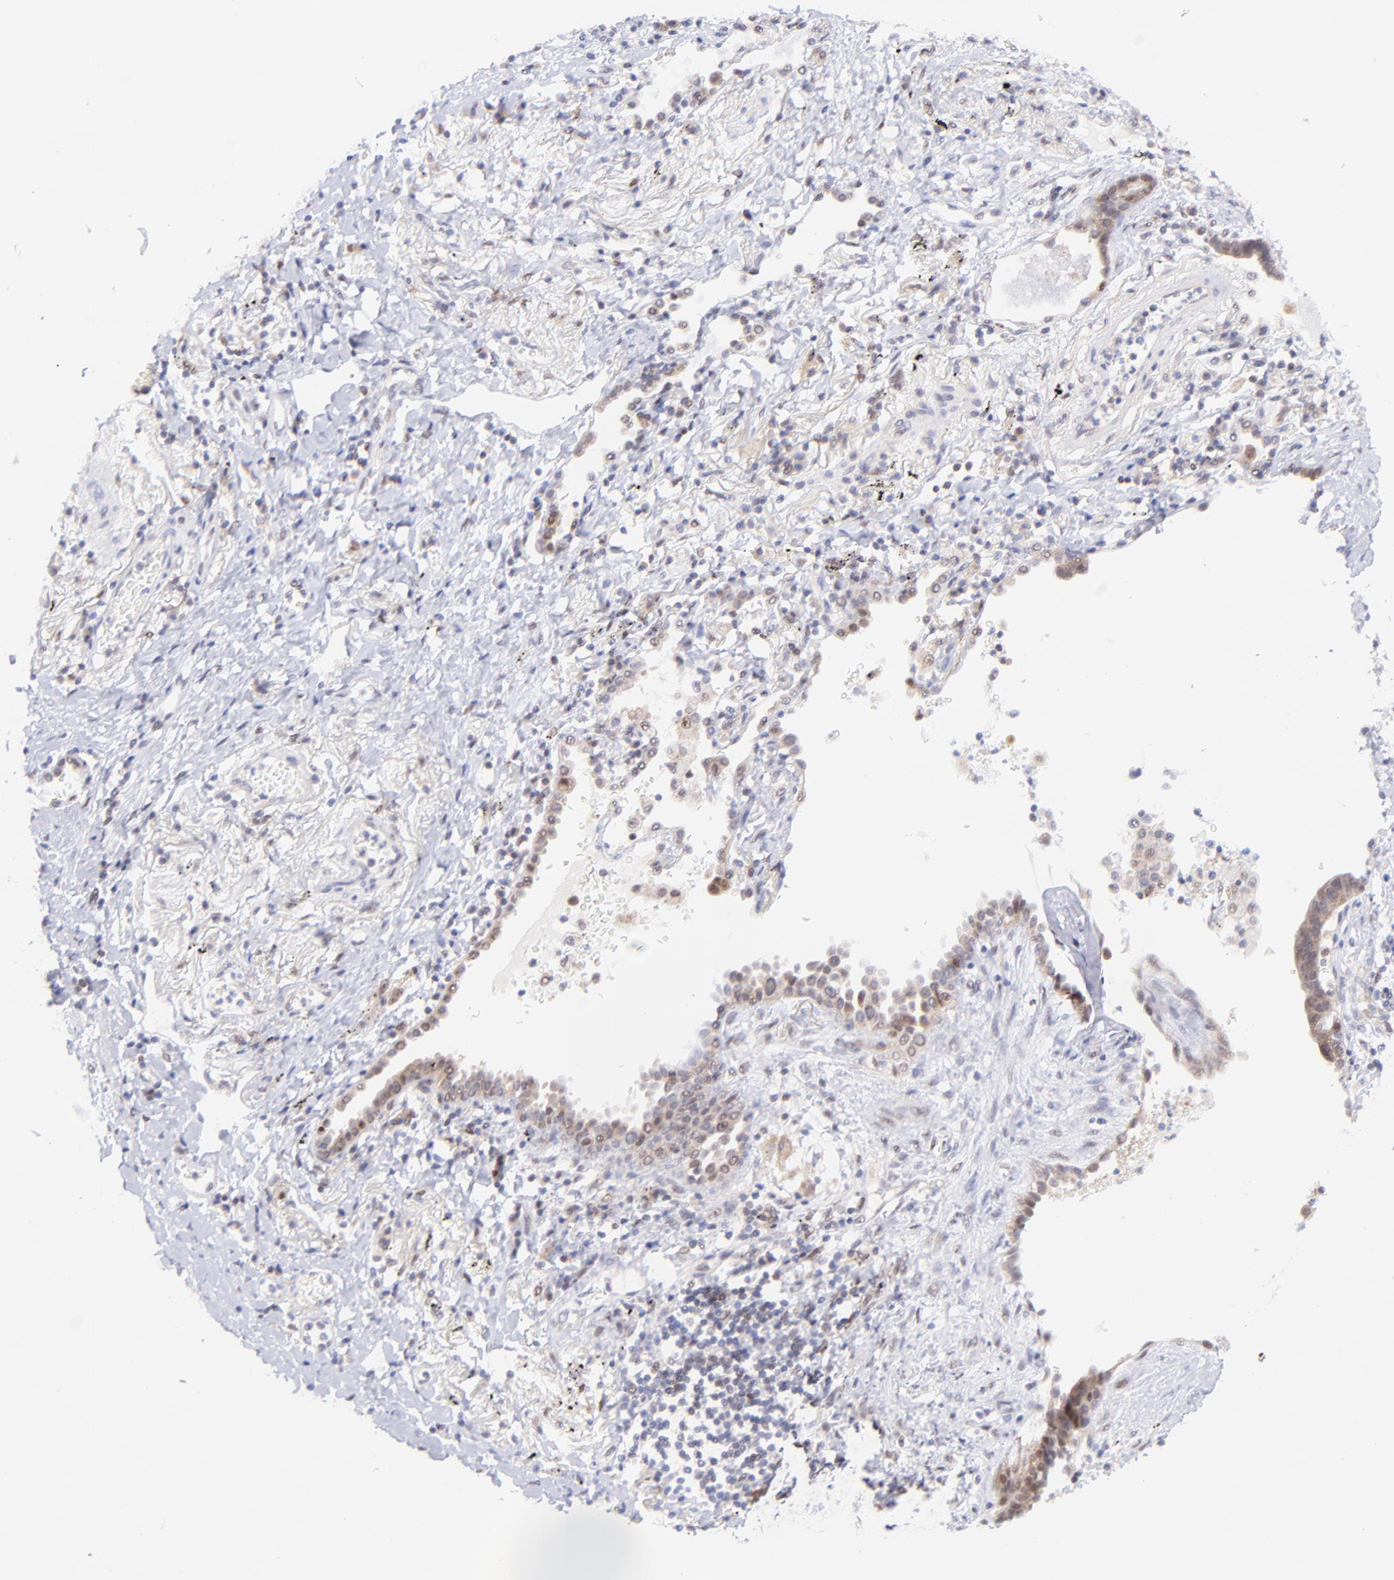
{"staining": {"intensity": "weak", "quantity": ">75%", "location": "cytoplasmic/membranous"}, "tissue": "lung cancer", "cell_type": "Tumor cells", "image_type": "cancer", "snomed": [{"axis": "morphology", "description": "Adenocarcinoma, NOS"}, {"axis": "topography", "description": "Lung"}], "caption": "There is low levels of weak cytoplasmic/membranous expression in tumor cells of lung adenocarcinoma, as demonstrated by immunohistochemical staining (brown color).", "gene": "PBDC1", "patient": {"sex": "female", "age": 64}}